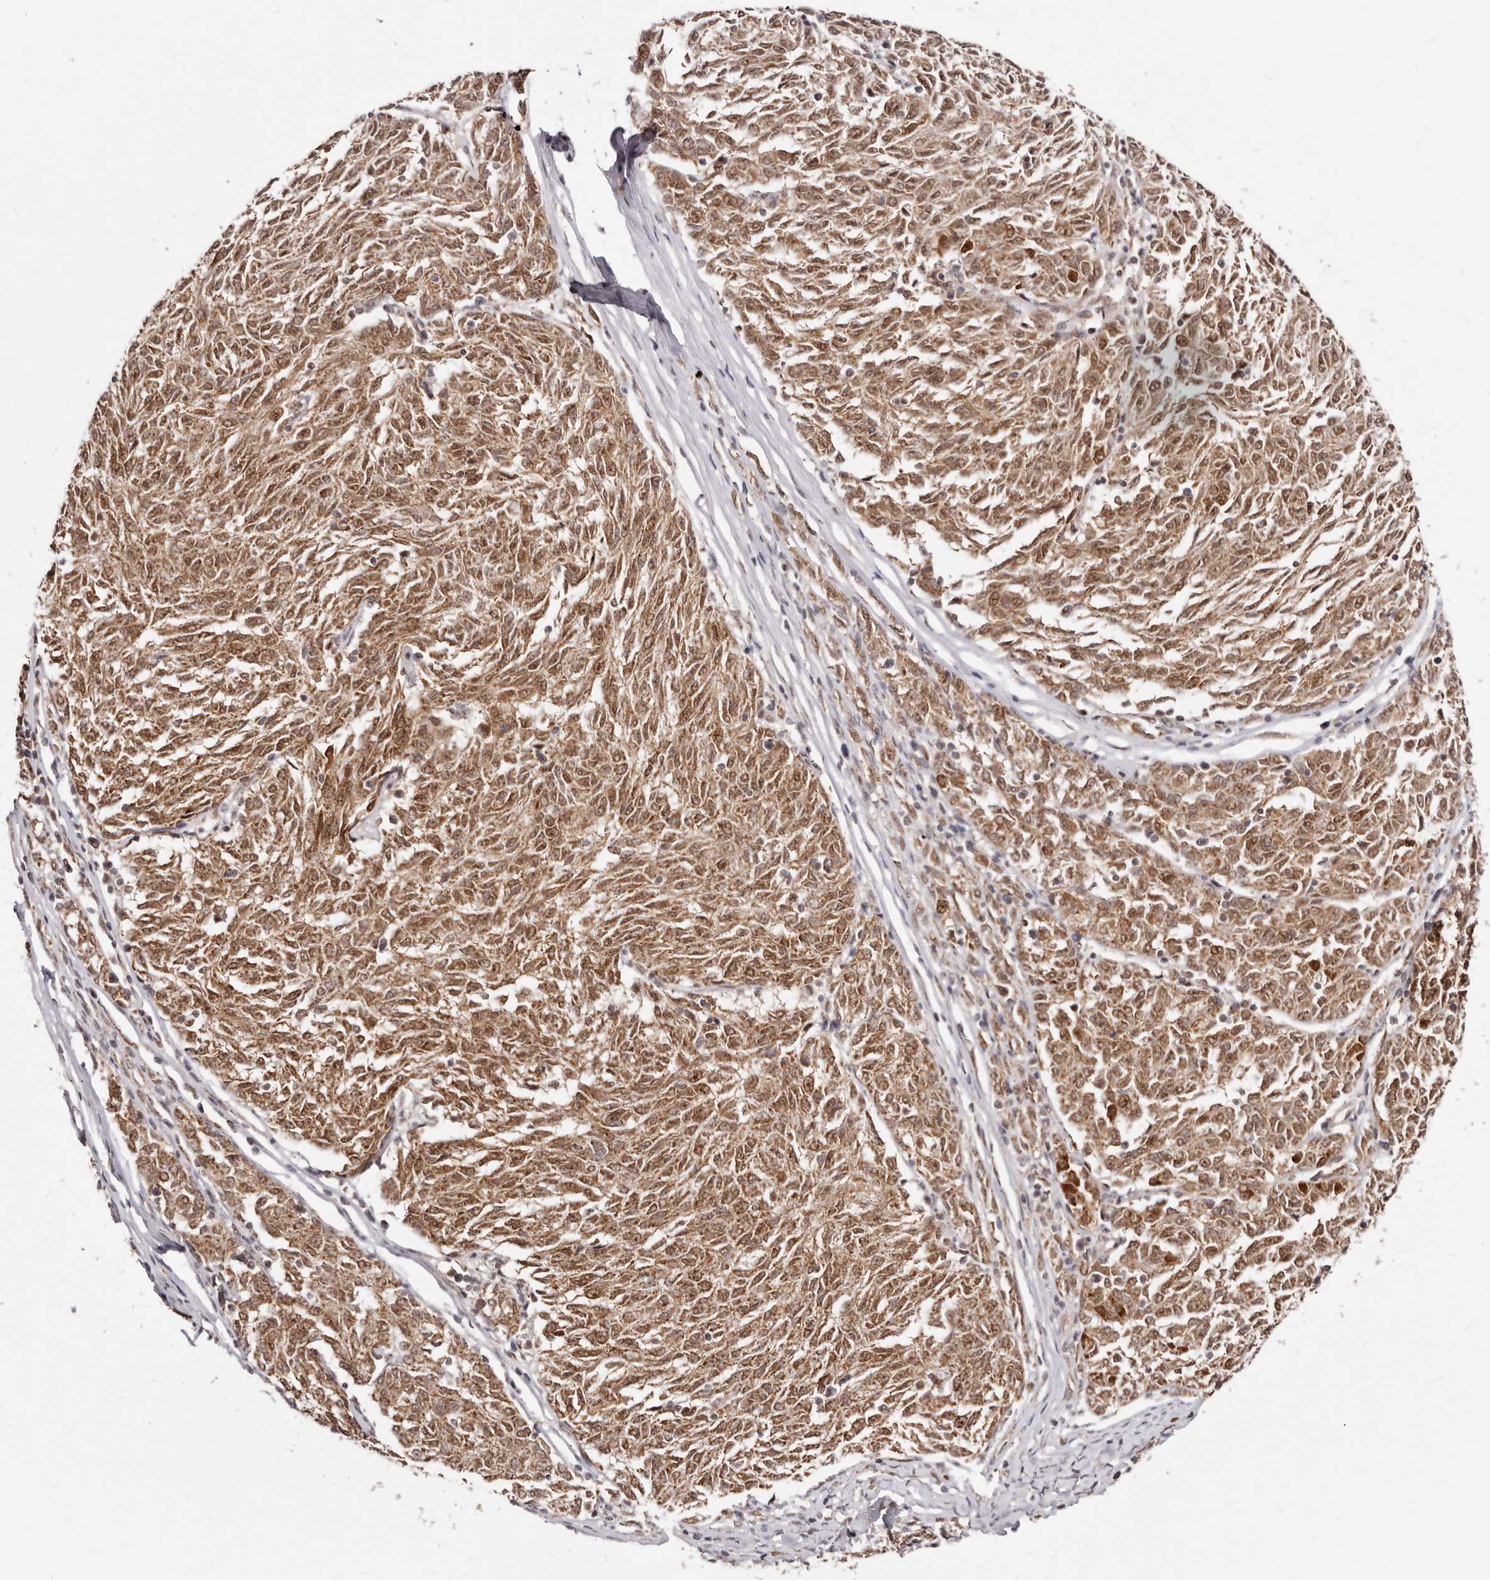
{"staining": {"intensity": "moderate", "quantity": ">75%", "location": "cytoplasmic/membranous,nuclear"}, "tissue": "melanoma", "cell_type": "Tumor cells", "image_type": "cancer", "snomed": [{"axis": "morphology", "description": "Malignant melanoma, NOS"}, {"axis": "topography", "description": "Skin"}], "caption": "A micrograph showing moderate cytoplasmic/membranous and nuclear staining in approximately >75% of tumor cells in melanoma, as visualized by brown immunohistochemical staining.", "gene": "SEC14L1", "patient": {"sex": "female", "age": 72}}